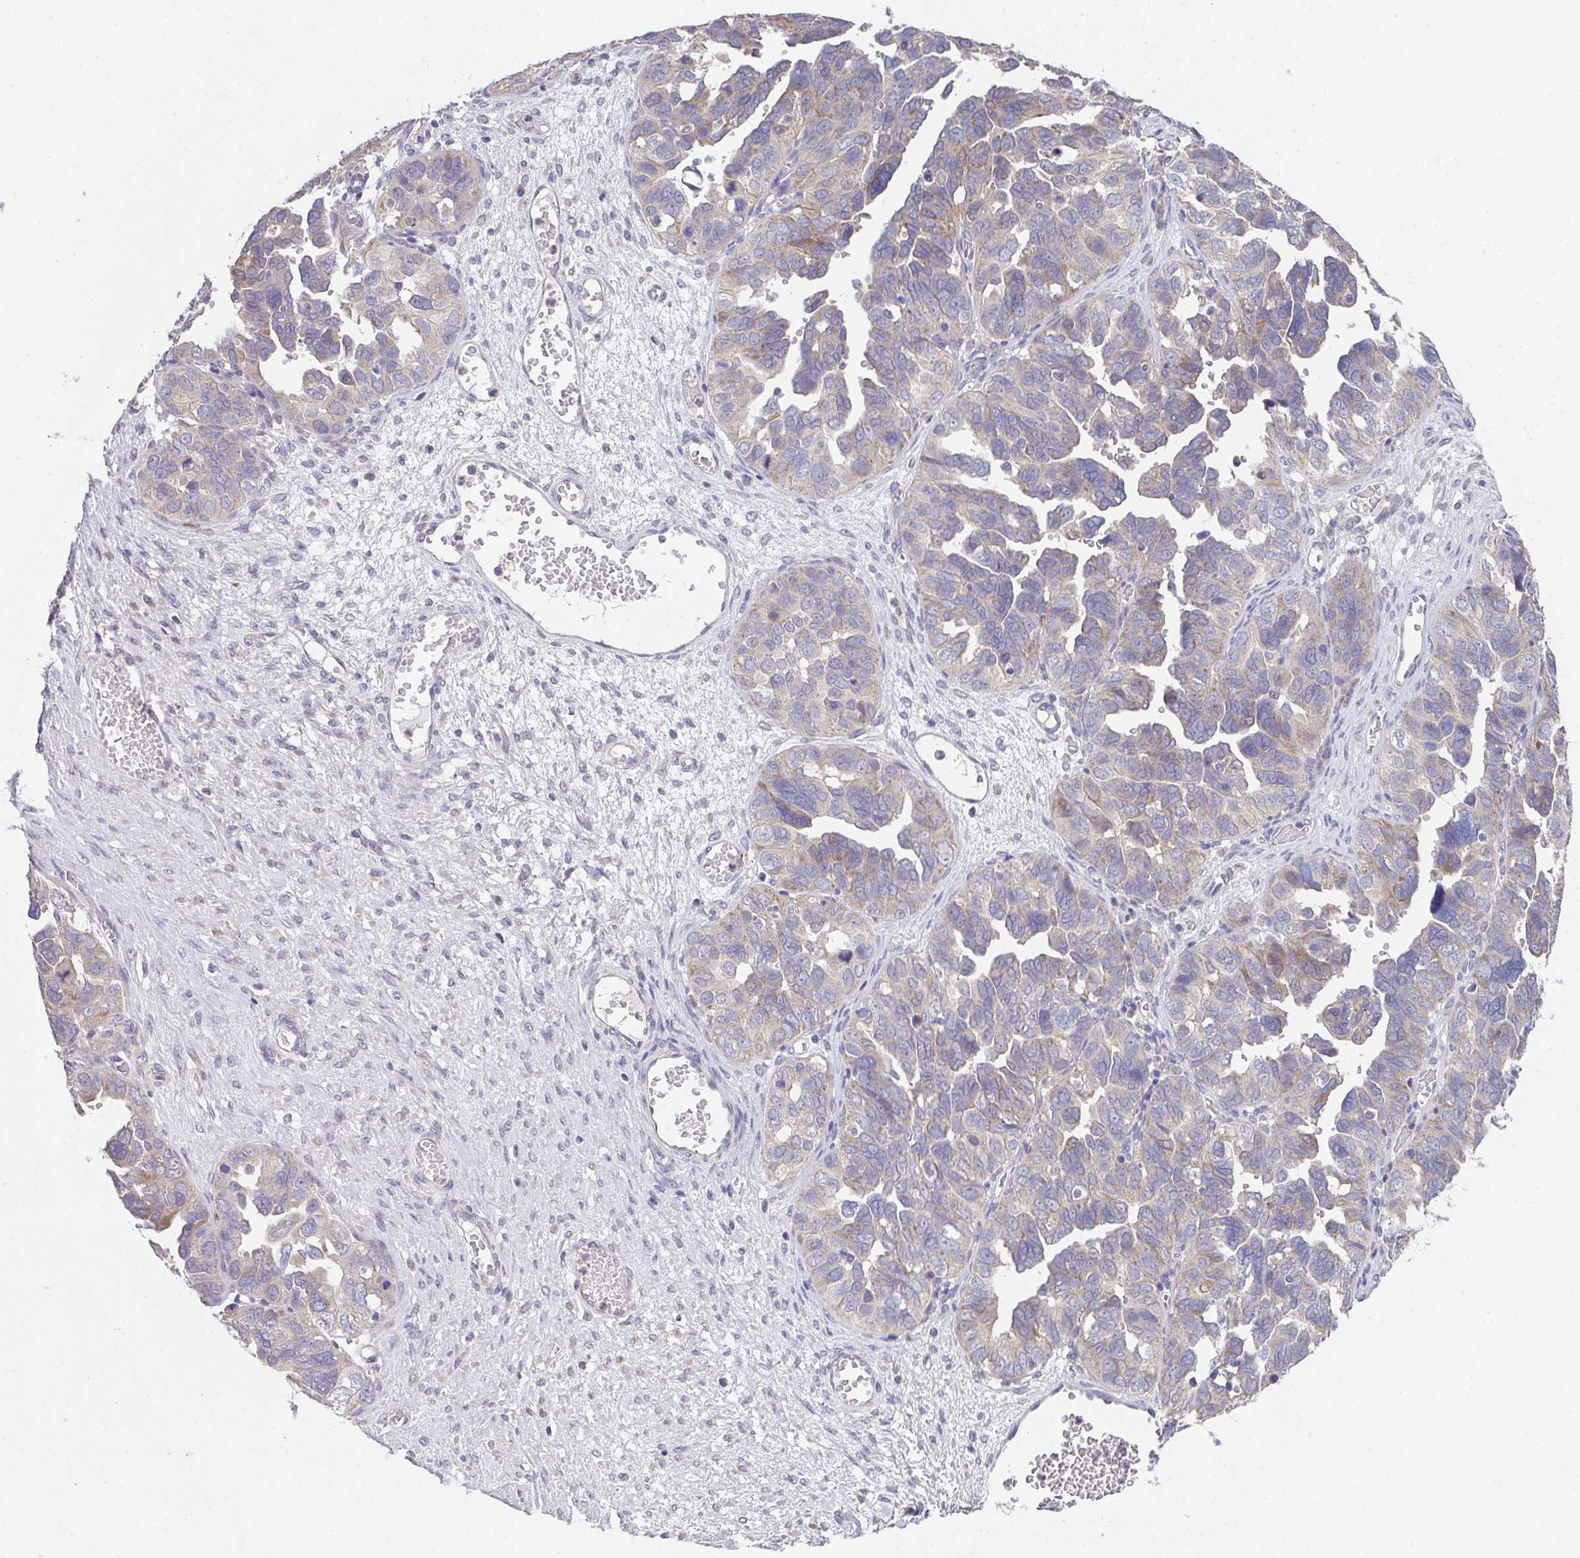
{"staining": {"intensity": "weak", "quantity": "25%-75%", "location": "cytoplasmic/membranous"}, "tissue": "ovarian cancer", "cell_type": "Tumor cells", "image_type": "cancer", "snomed": [{"axis": "morphology", "description": "Cystadenocarcinoma, serous, NOS"}, {"axis": "topography", "description": "Ovary"}], "caption": "Human ovarian cancer (serous cystadenocarcinoma) stained with a brown dye demonstrates weak cytoplasmic/membranous positive positivity in approximately 25%-75% of tumor cells.", "gene": "TSPAN31", "patient": {"sex": "female", "age": 64}}